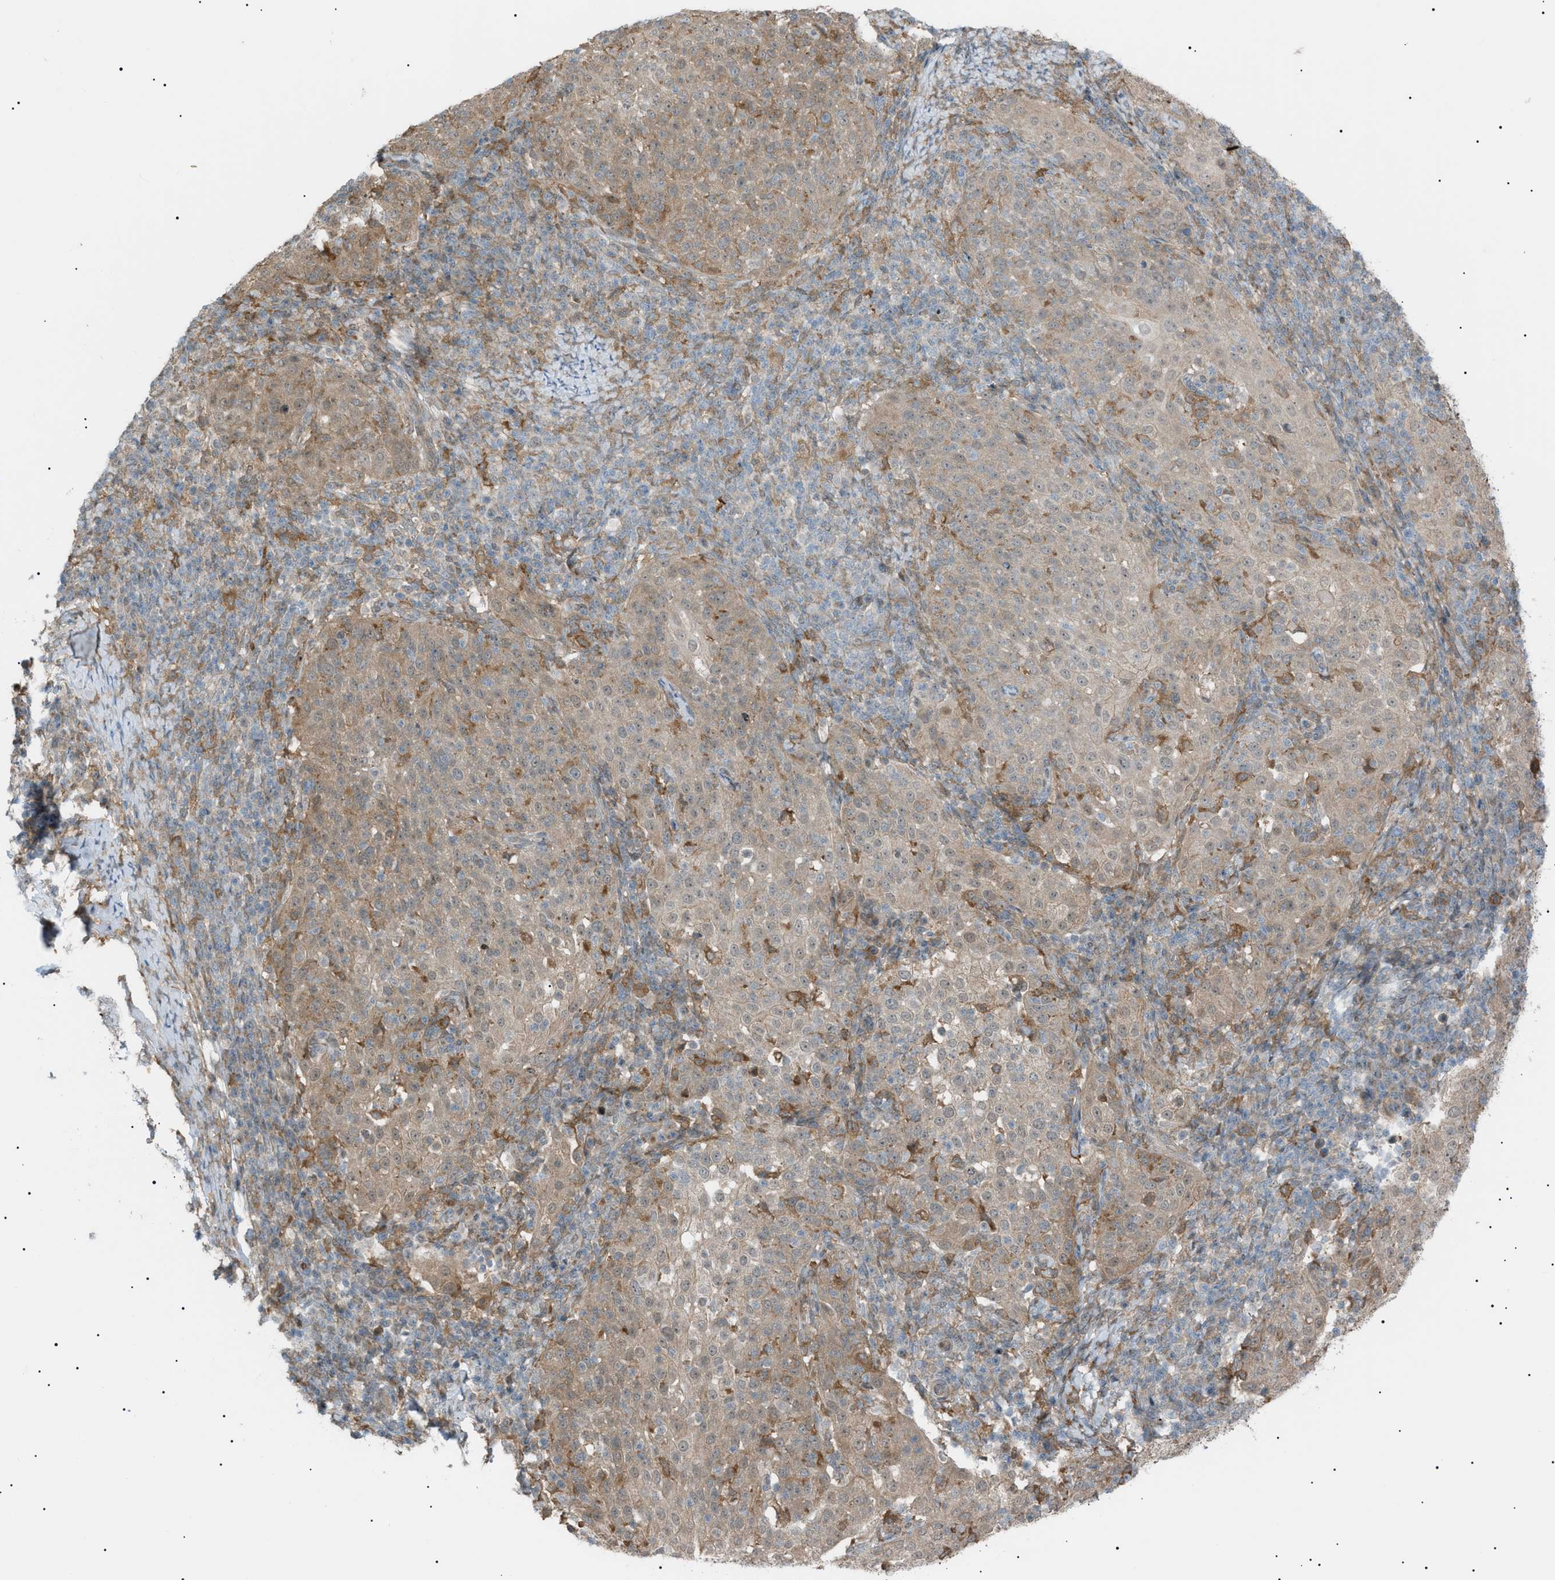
{"staining": {"intensity": "moderate", "quantity": ">75%", "location": "cytoplasmic/membranous"}, "tissue": "cervical cancer", "cell_type": "Tumor cells", "image_type": "cancer", "snomed": [{"axis": "morphology", "description": "Squamous cell carcinoma, NOS"}, {"axis": "topography", "description": "Cervix"}], "caption": "The immunohistochemical stain labels moderate cytoplasmic/membranous positivity in tumor cells of cervical cancer (squamous cell carcinoma) tissue.", "gene": "LPIN2", "patient": {"sex": "female", "age": 51}}